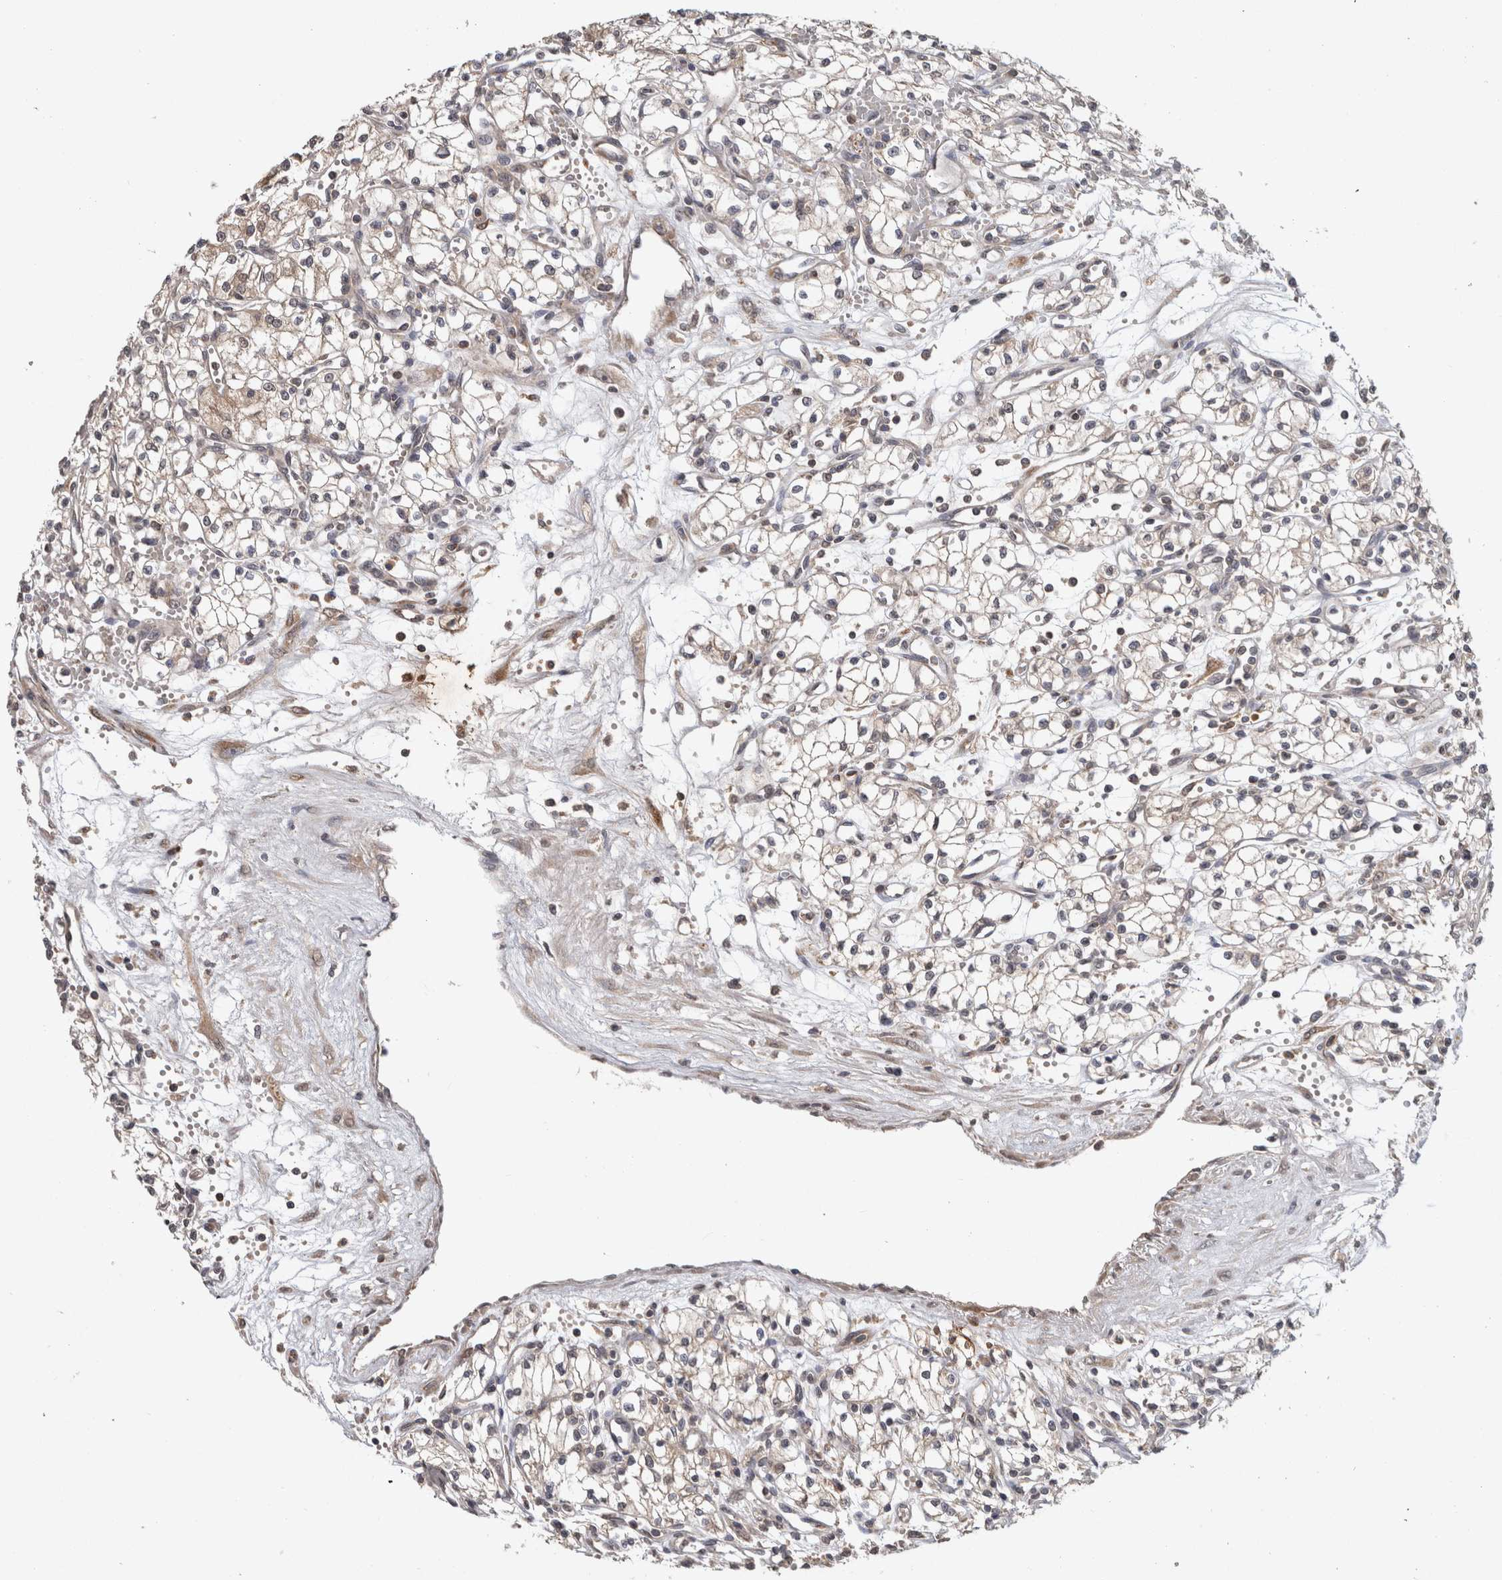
{"staining": {"intensity": "weak", "quantity": ">75%", "location": "cytoplasmic/membranous"}, "tissue": "renal cancer", "cell_type": "Tumor cells", "image_type": "cancer", "snomed": [{"axis": "morphology", "description": "Normal tissue, NOS"}, {"axis": "morphology", "description": "Adenocarcinoma, NOS"}, {"axis": "topography", "description": "Kidney"}], "caption": "Weak cytoplasmic/membranous positivity for a protein is identified in approximately >75% of tumor cells of renal cancer using immunohistochemistry.", "gene": "HMOX2", "patient": {"sex": "male", "age": 59}}